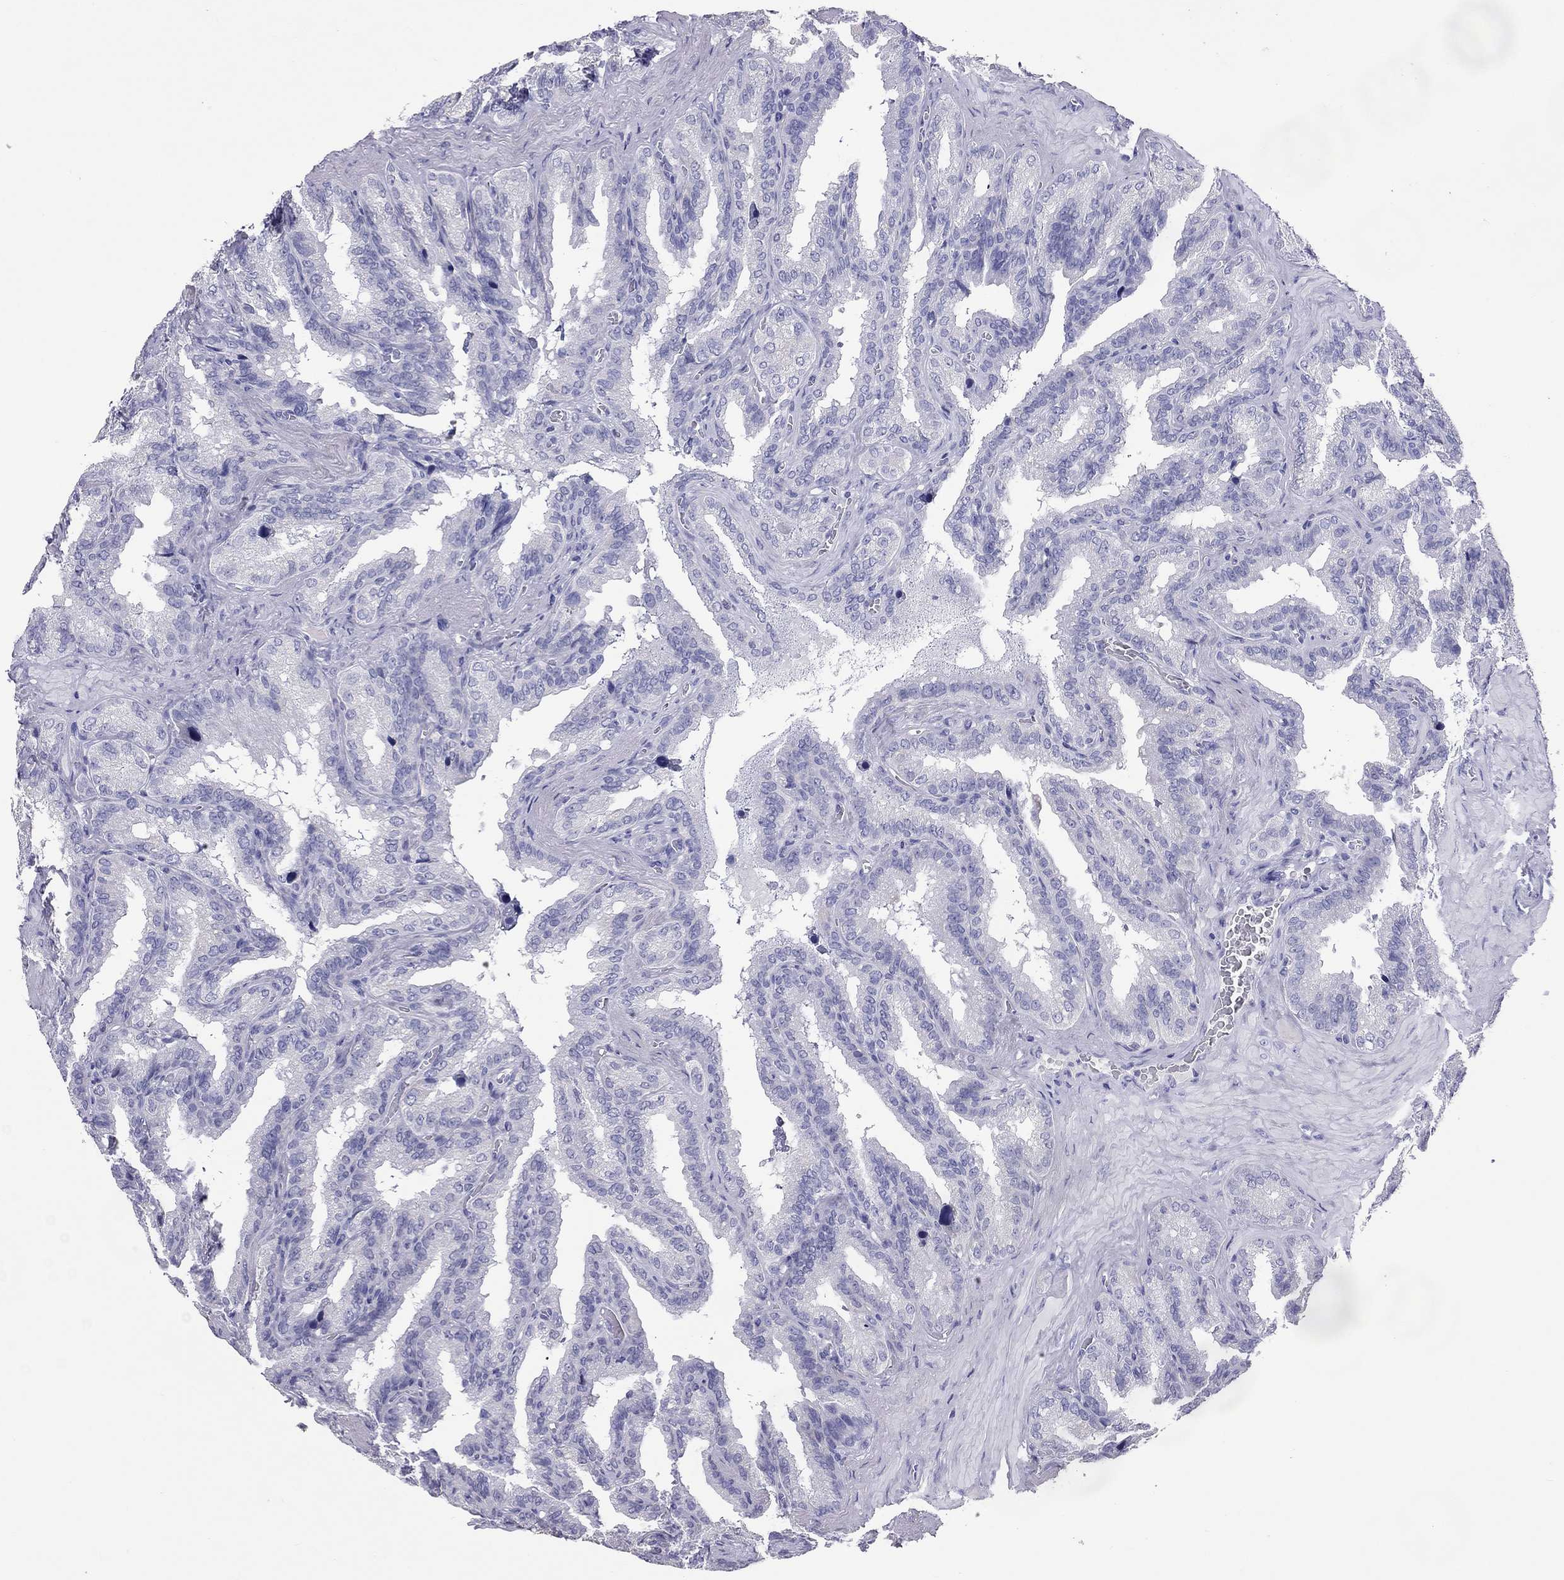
{"staining": {"intensity": "negative", "quantity": "none", "location": "none"}, "tissue": "seminal vesicle", "cell_type": "Glandular cells", "image_type": "normal", "snomed": [{"axis": "morphology", "description": "Normal tissue, NOS"}, {"axis": "topography", "description": "Seminal veicle"}], "caption": "Immunohistochemical staining of normal human seminal vesicle displays no significant staining in glandular cells. The staining was performed using DAB (3,3'-diaminobenzidine) to visualize the protein expression in brown, while the nuclei were stained in blue with hematoxylin (Magnification: 20x).", "gene": "CALHM1", "patient": {"sex": "male", "age": 37}}